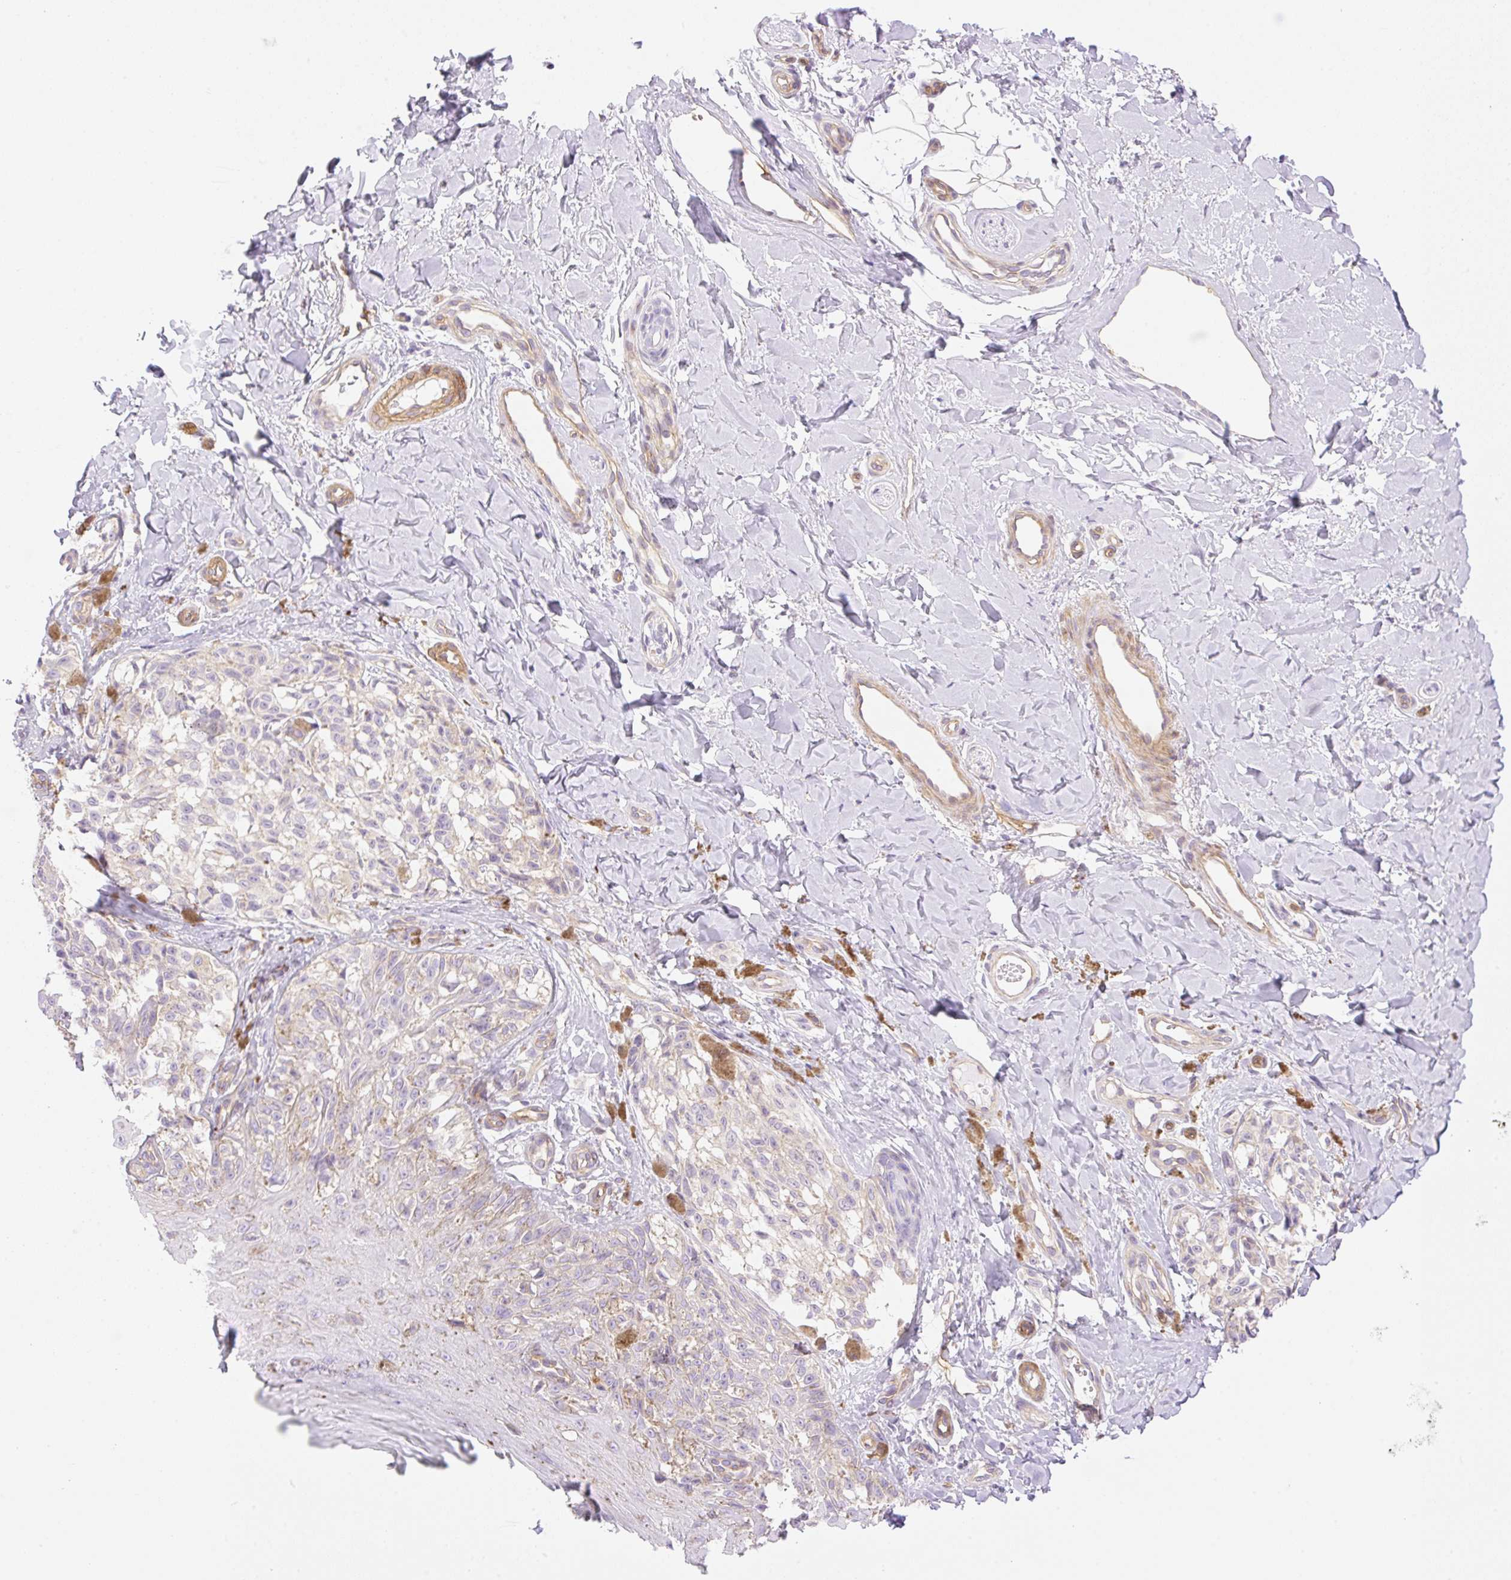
{"staining": {"intensity": "negative", "quantity": "none", "location": "none"}, "tissue": "melanoma", "cell_type": "Tumor cells", "image_type": "cancer", "snomed": [{"axis": "morphology", "description": "Malignant melanoma, NOS"}, {"axis": "topography", "description": "Skin"}], "caption": "A photomicrograph of human malignant melanoma is negative for staining in tumor cells.", "gene": "EHD3", "patient": {"sex": "female", "age": 65}}